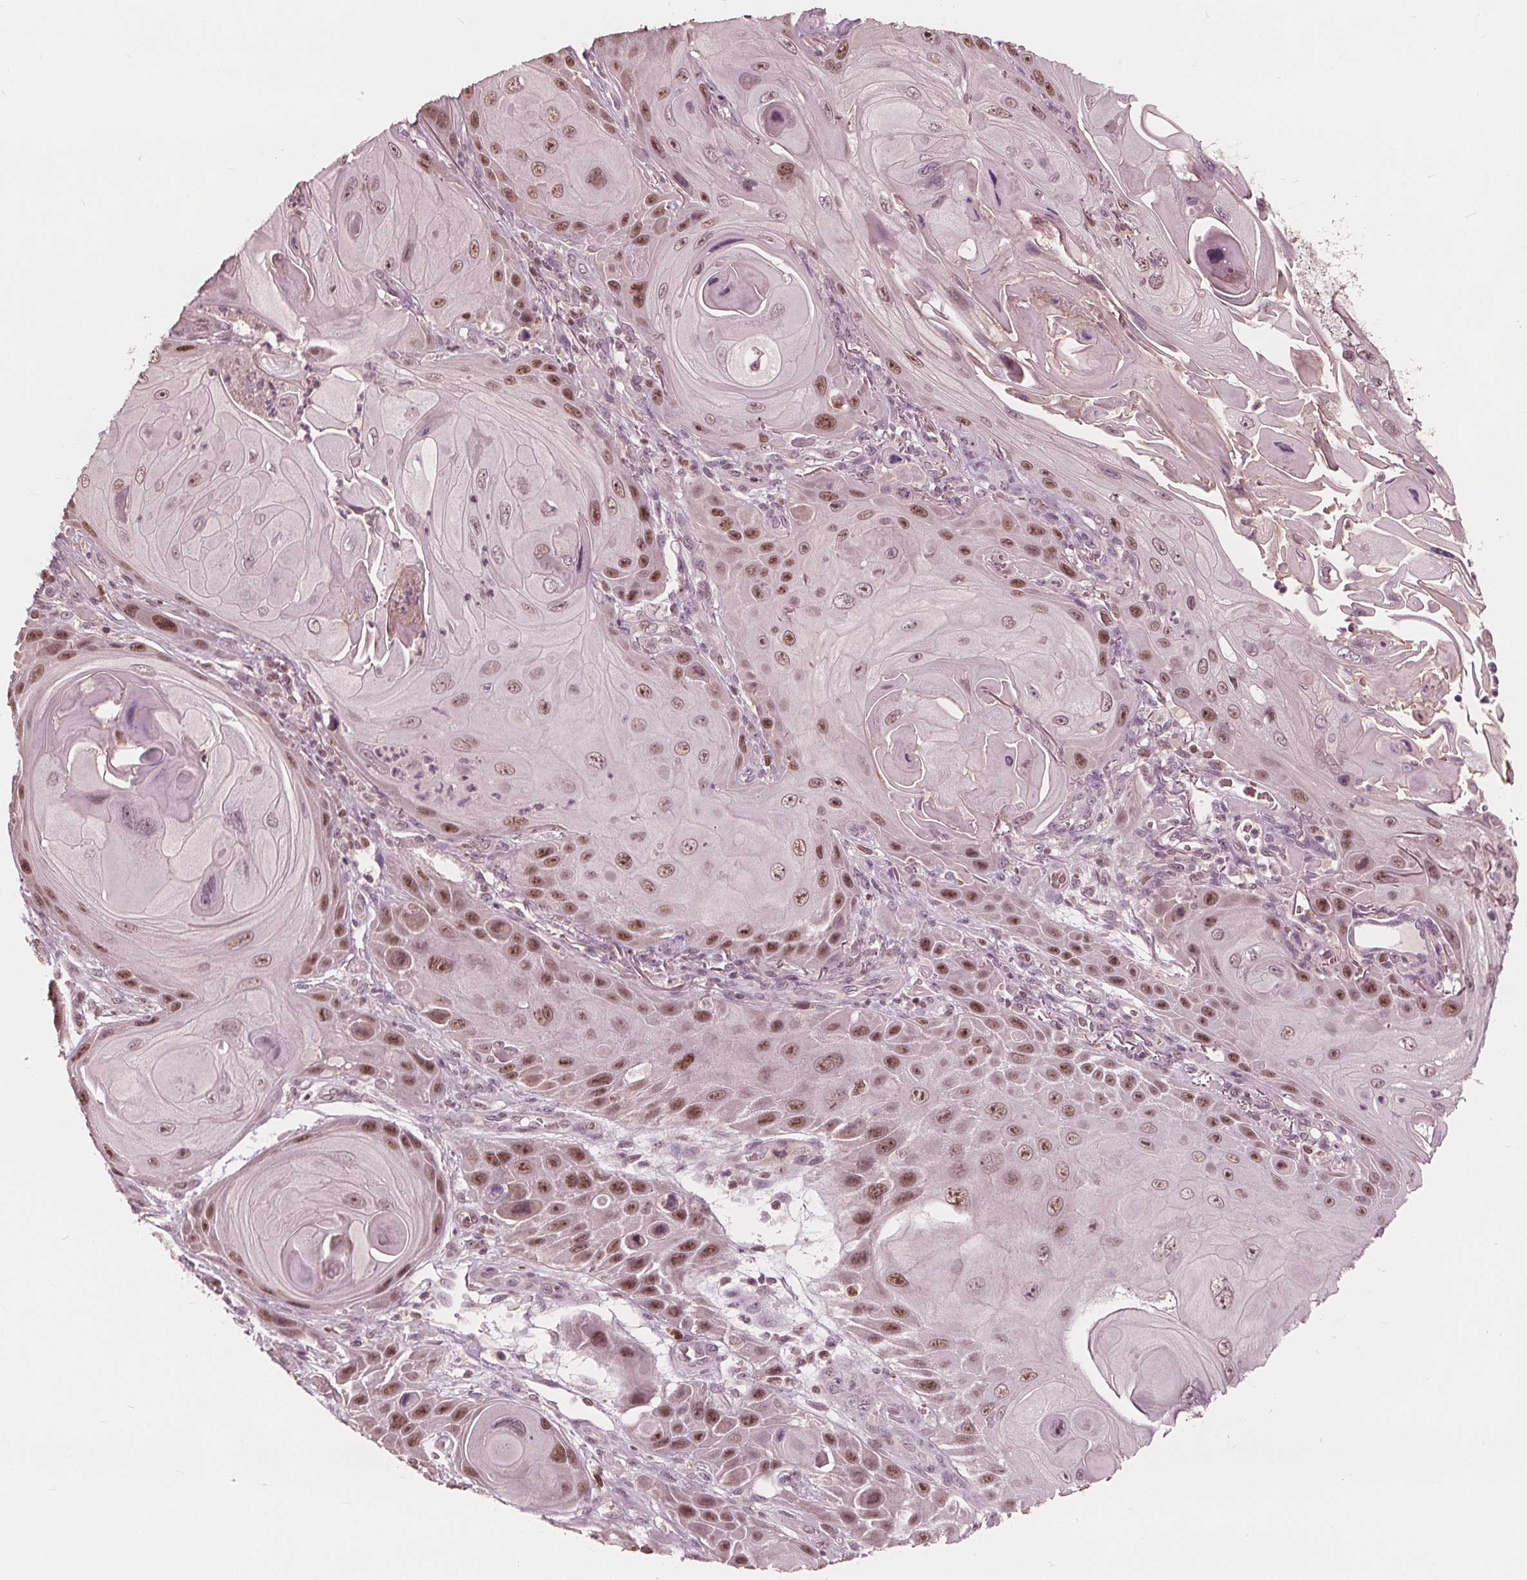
{"staining": {"intensity": "moderate", "quantity": "25%-75%", "location": "nuclear"}, "tissue": "skin cancer", "cell_type": "Tumor cells", "image_type": "cancer", "snomed": [{"axis": "morphology", "description": "Squamous cell carcinoma, NOS"}, {"axis": "topography", "description": "Skin"}], "caption": "A brown stain labels moderate nuclear expression of a protein in skin squamous cell carcinoma tumor cells.", "gene": "HIRIP3", "patient": {"sex": "female", "age": 94}}